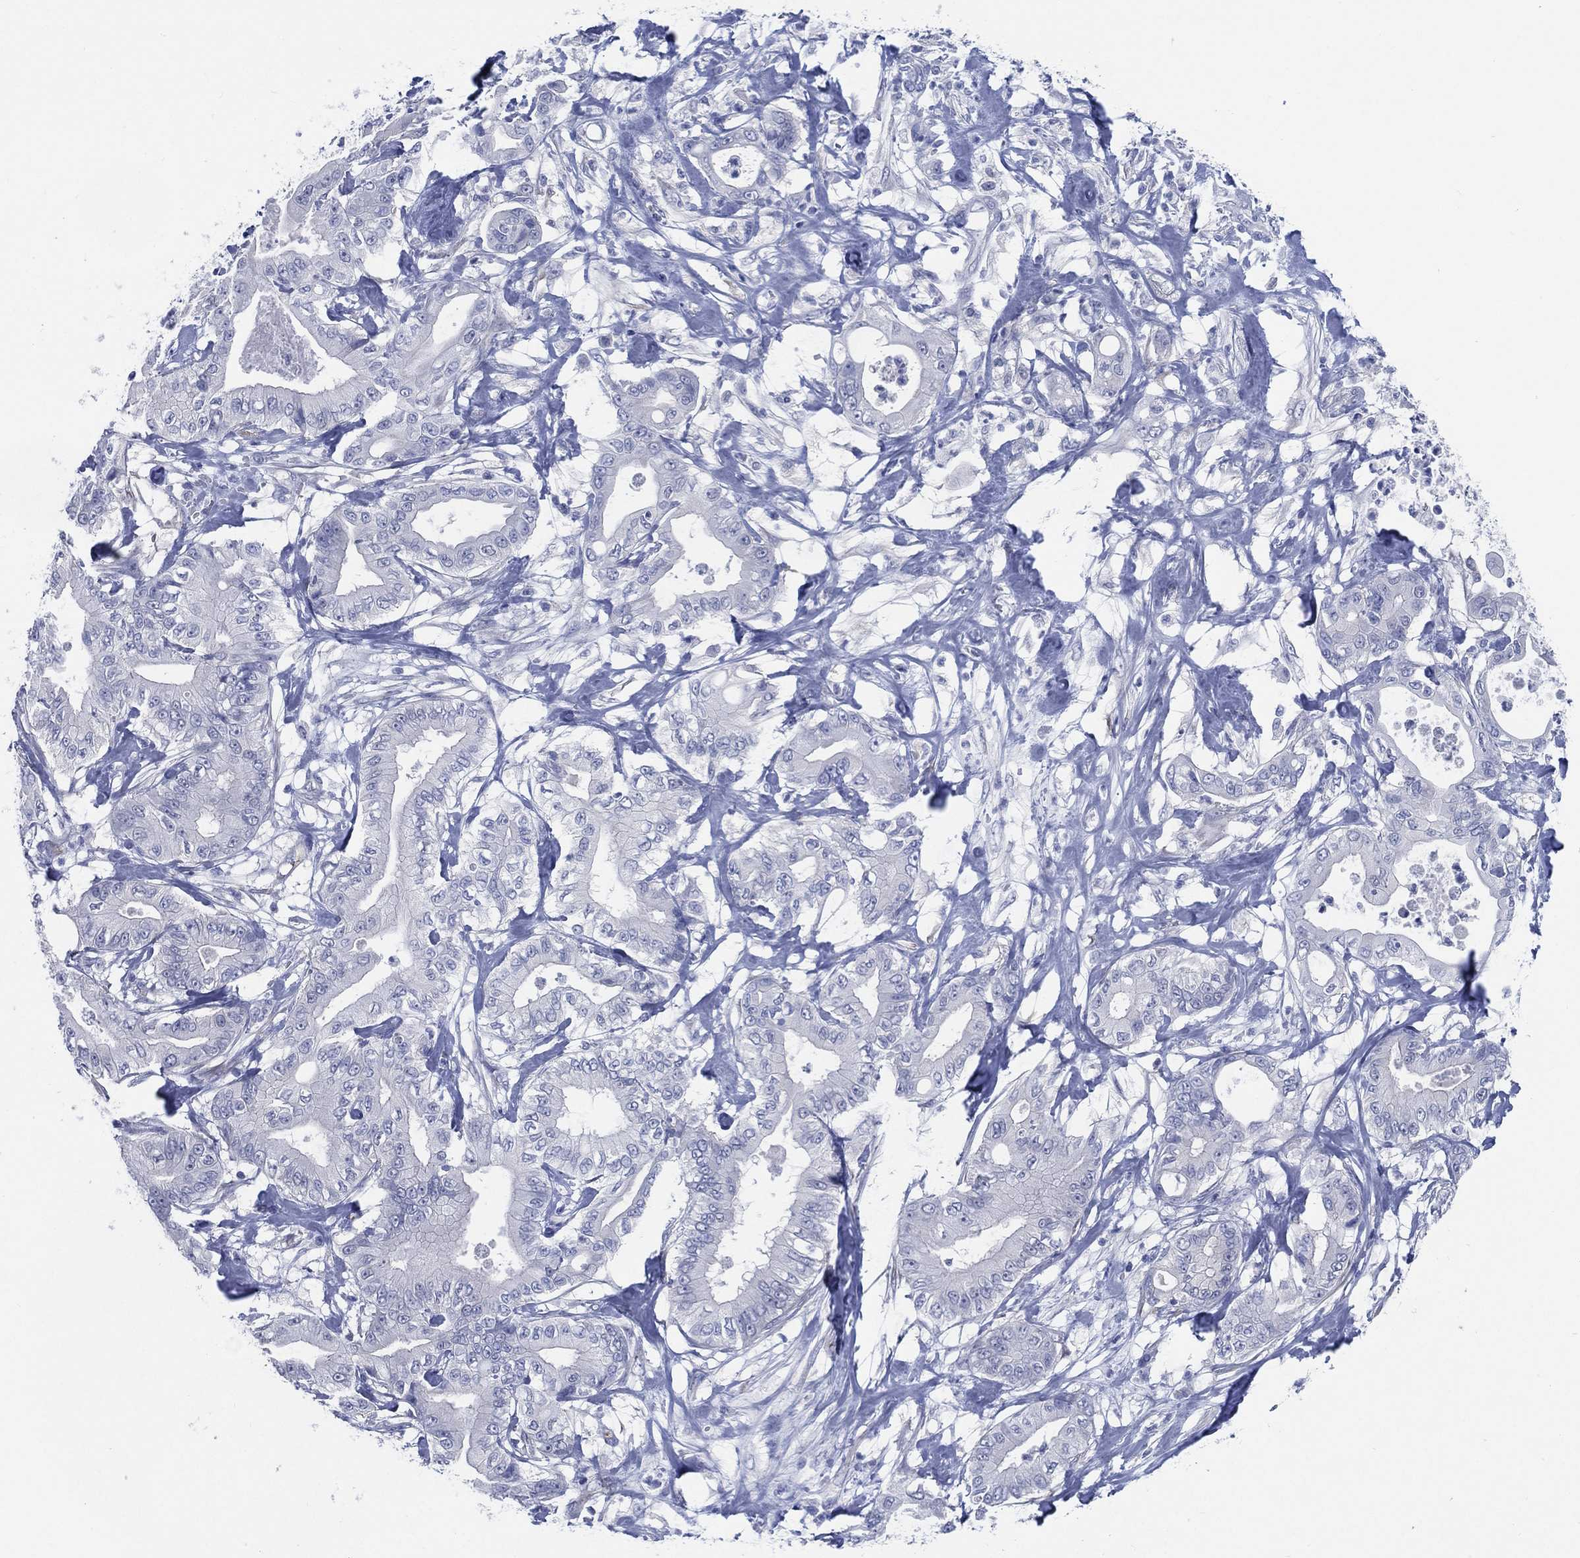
{"staining": {"intensity": "negative", "quantity": "none", "location": "none"}, "tissue": "pancreatic cancer", "cell_type": "Tumor cells", "image_type": "cancer", "snomed": [{"axis": "morphology", "description": "Adenocarcinoma, NOS"}, {"axis": "topography", "description": "Pancreas"}], "caption": "Pancreatic adenocarcinoma stained for a protein using IHC demonstrates no staining tumor cells.", "gene": "C5orf46", "patient": {"sex": "male", "age": 71}}